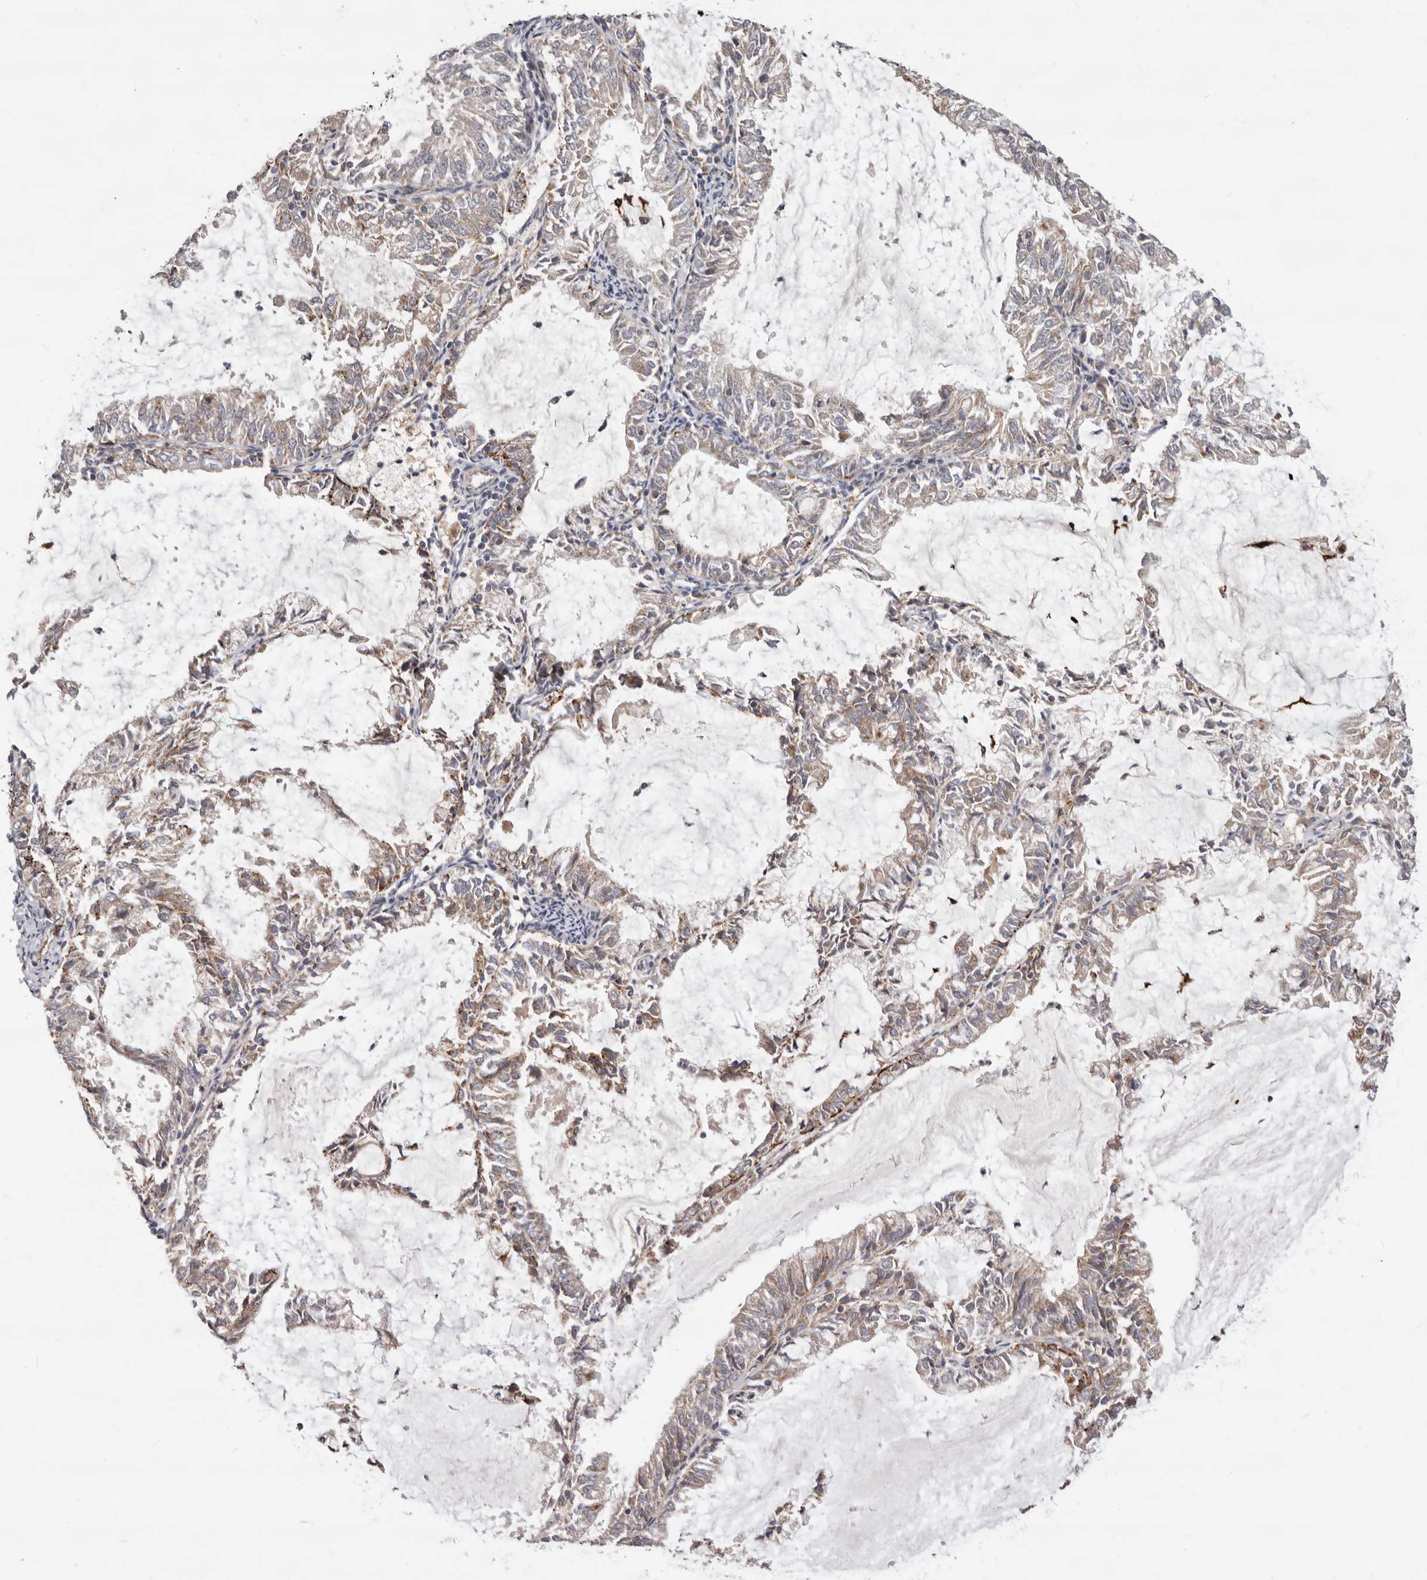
{"staining": {"intensity": "moderate", "quantity": "<25%", "location": "cytoplasmic/membranous"}, "tissue": "endometrial cancer", "cell_type": "Tumor cells", "image_type": "cancer", "snomed": [{"axis": "morphology", "description": "Adenocarcinoma, NOS"}, {"axis": "topography", "description": "Endometrium"}], "caption": "The immunohistochemical stain highlights moderate cytoplasmic/membranous staining in tumor cells of endometrial cancer (adenocarcinoma) tissue.", "gene": "TOR3A", "patient": {"sex": "female", "age": 57}}